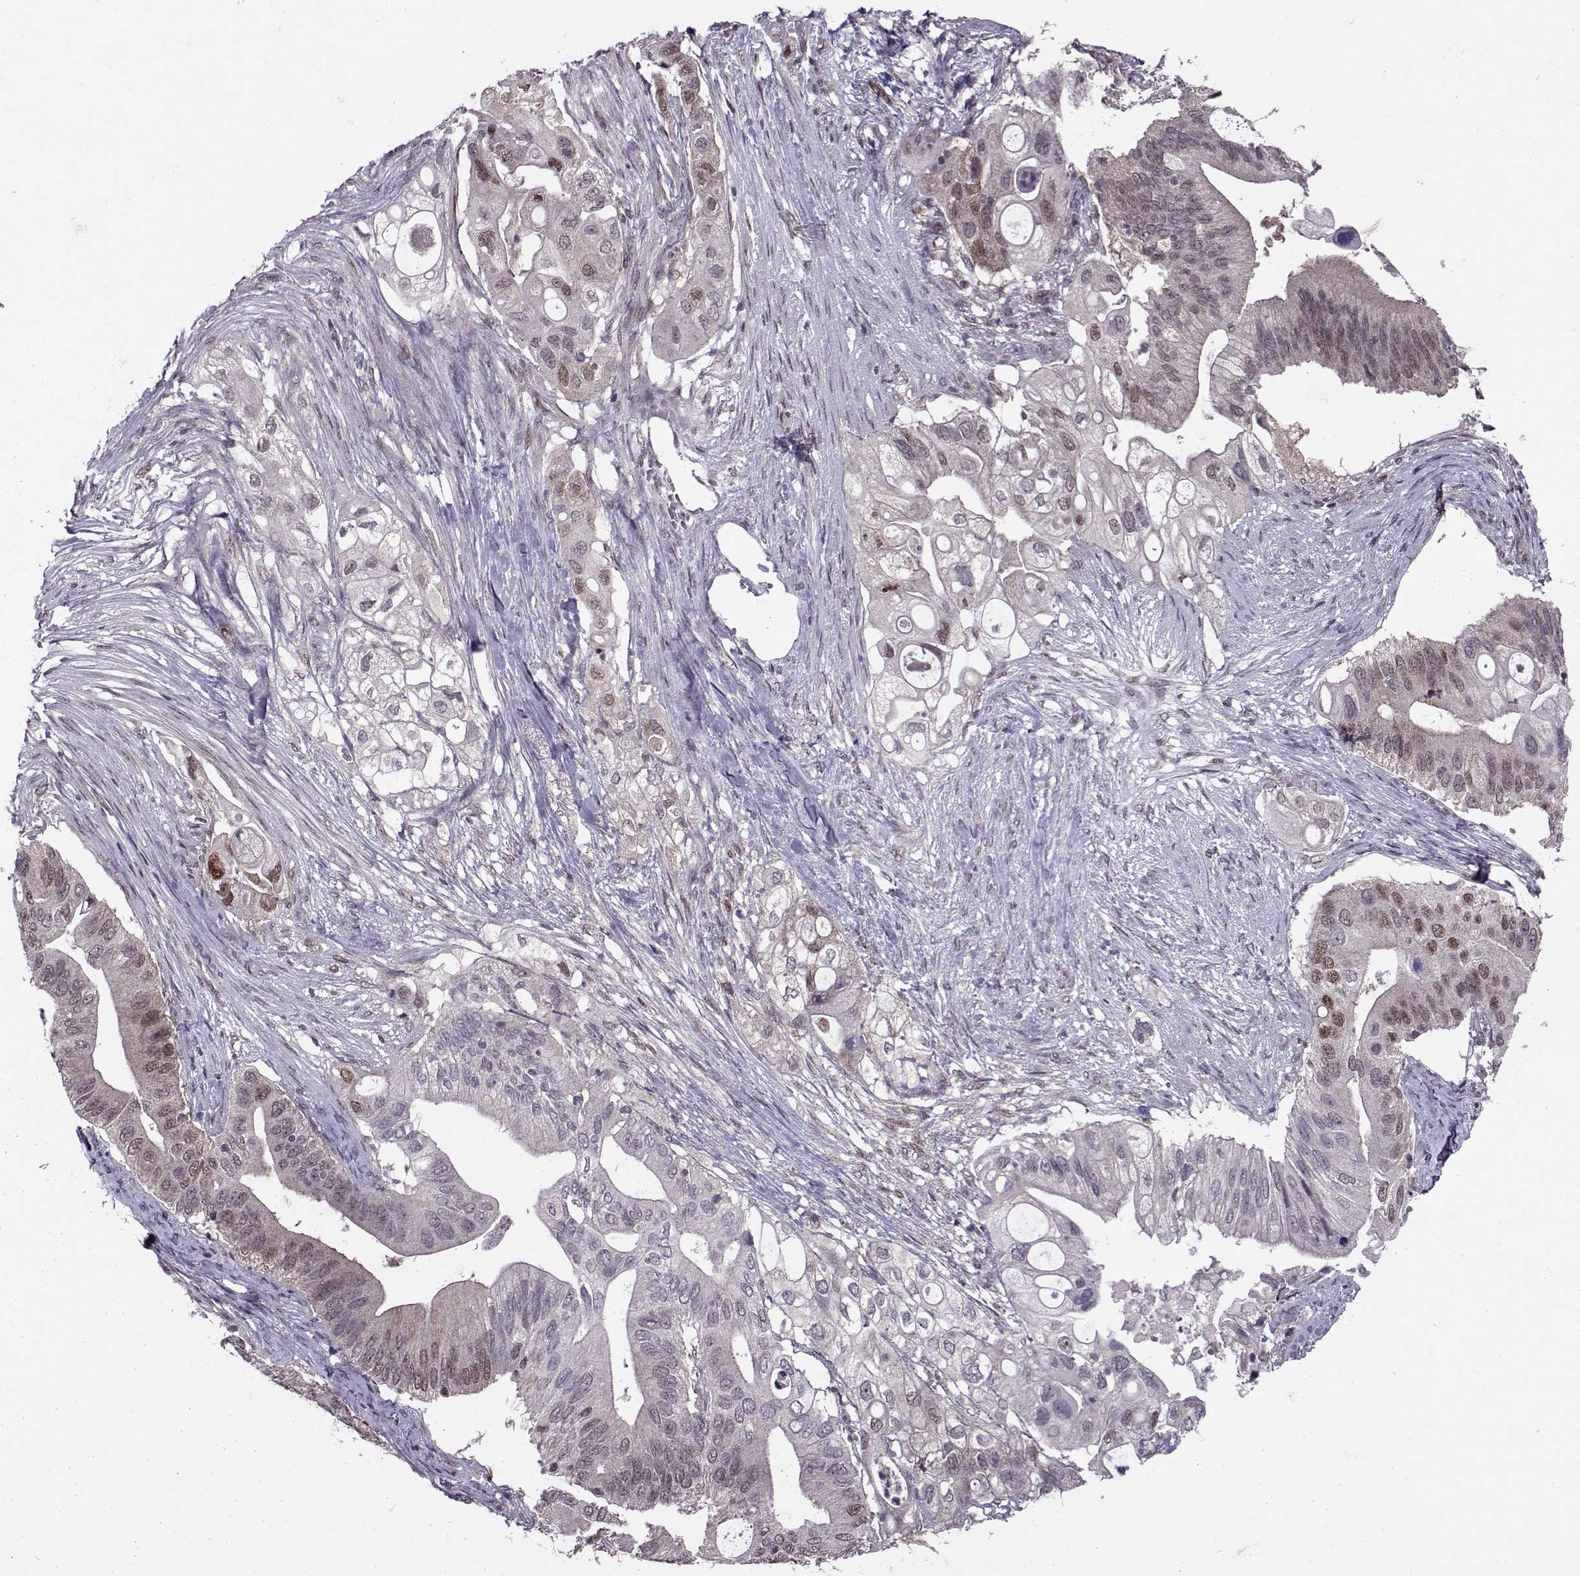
{"staining": {"intensity": "weak", "quantity": "25%-75%", "location": "nuclear"}, "tissue": "pancreatic cancer", "cell_type": "Tumor cells", "image_type": "cancer", "snomed": [{"axis": "morphology", "description": "Adenocarcinoma, NOS"}, {"axis": "topography", "description": "Pancreas"}], "caption": "This micrograph demonstrates pancreatic cancer stained with immunohistochemistry (IHC) to label a protein in brown. The nuclear of tumor cells show weak positivity for the protein. Nuclei are counter-stained blue.", "gene": "CDK4", "patient": {"sex": "female", "age": 72}}